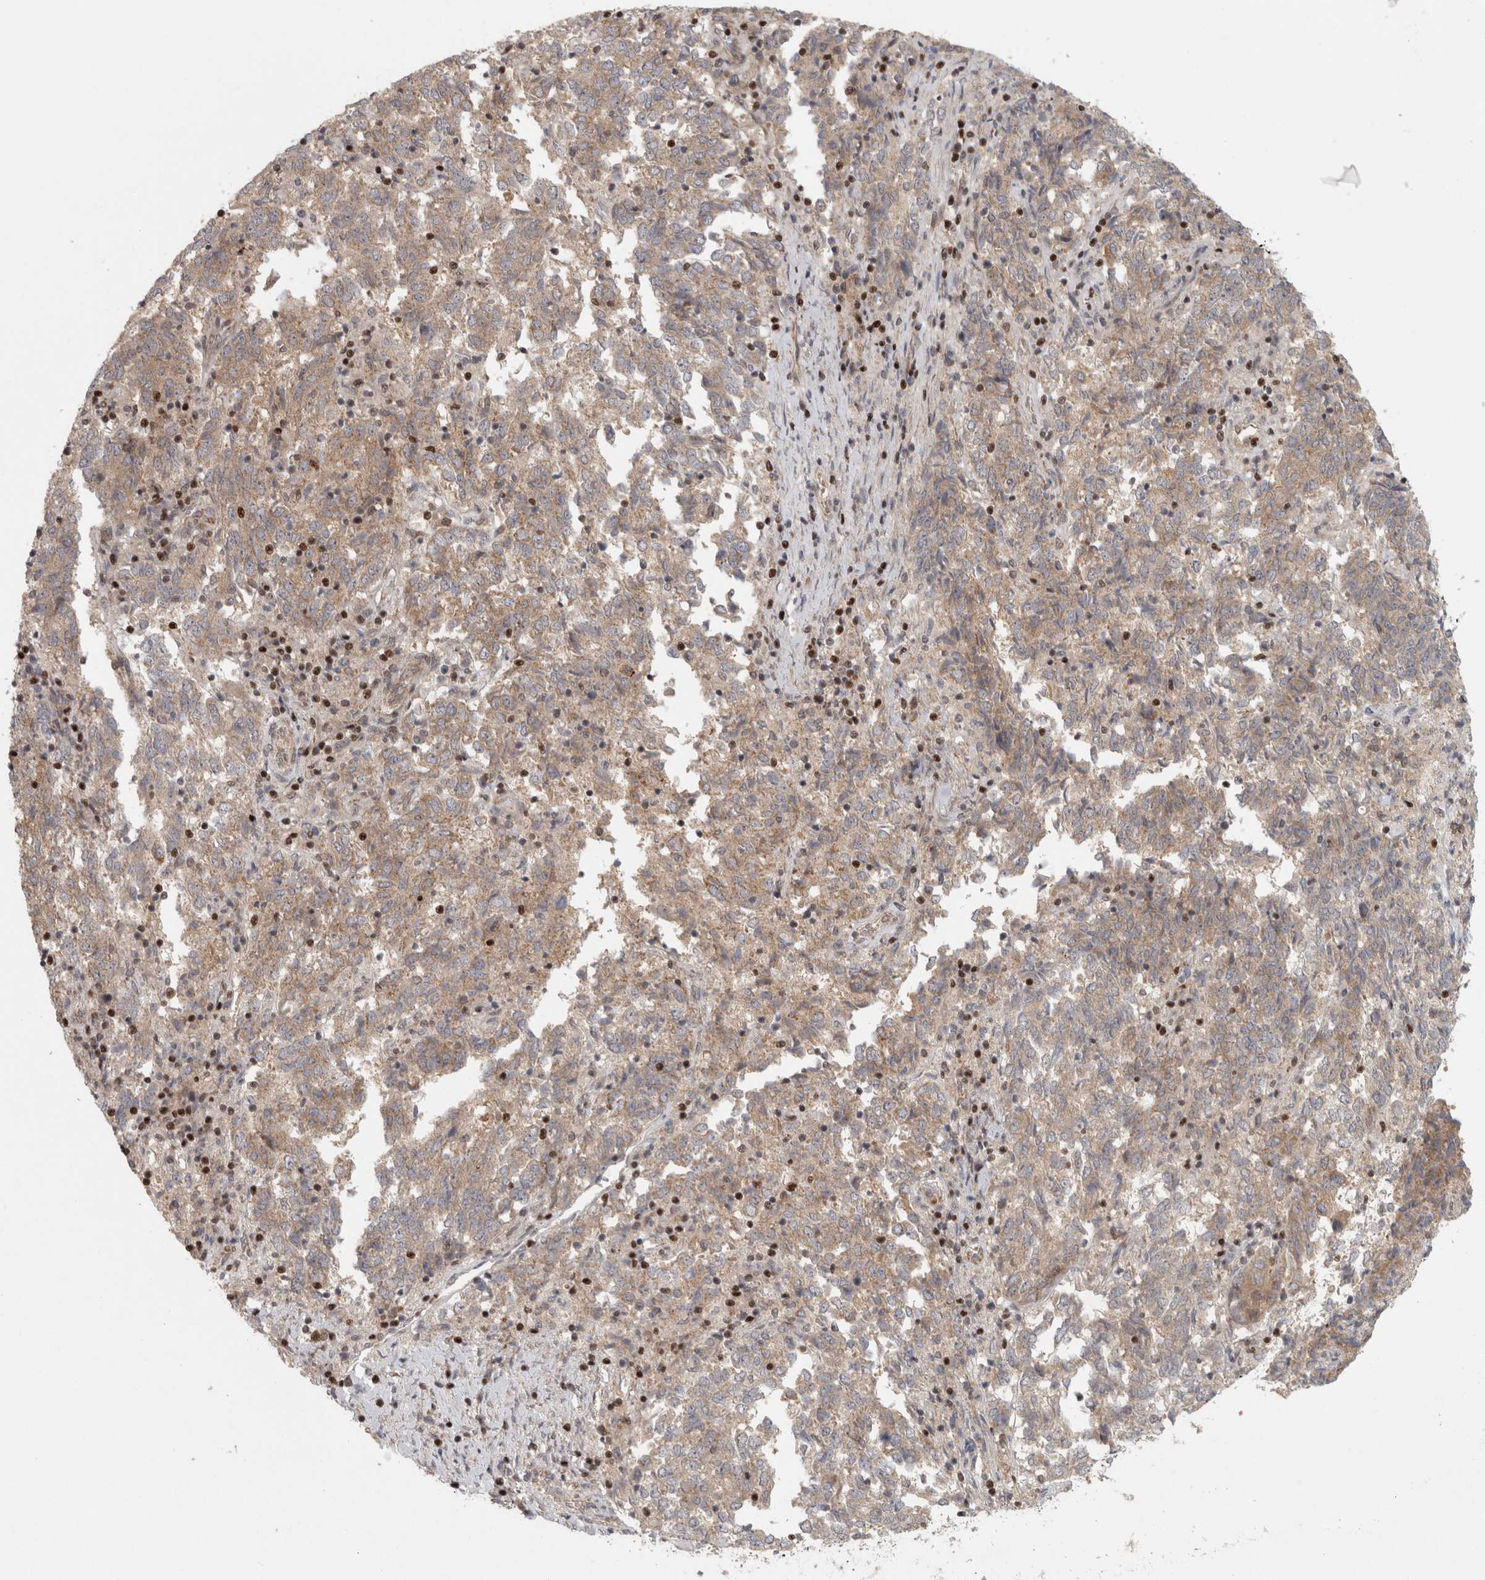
{"staining": {"intensity": "weak", "quantity": ">75%", "location": "cytoplasmic/membranous"}, "tissue": "endometrial cancer", "cell_type": "Tumor cells", "image_type": "cancer", "snomed": [{"axis": "morphology", "description": "Adenocarcinoma, NOS"}, {"axis": "topography", "description": "Endometrium"}], "caption": "Endometrial cancer (adenocarcinoma) stained with immunohistochemistry (IHC) shows weak cytoplasmic/membranous expression in about >75% of tumor cells. Nuclei are stained in blue.", "gene": "KDM8", "patient": {"sex": "female", "age": 80}}